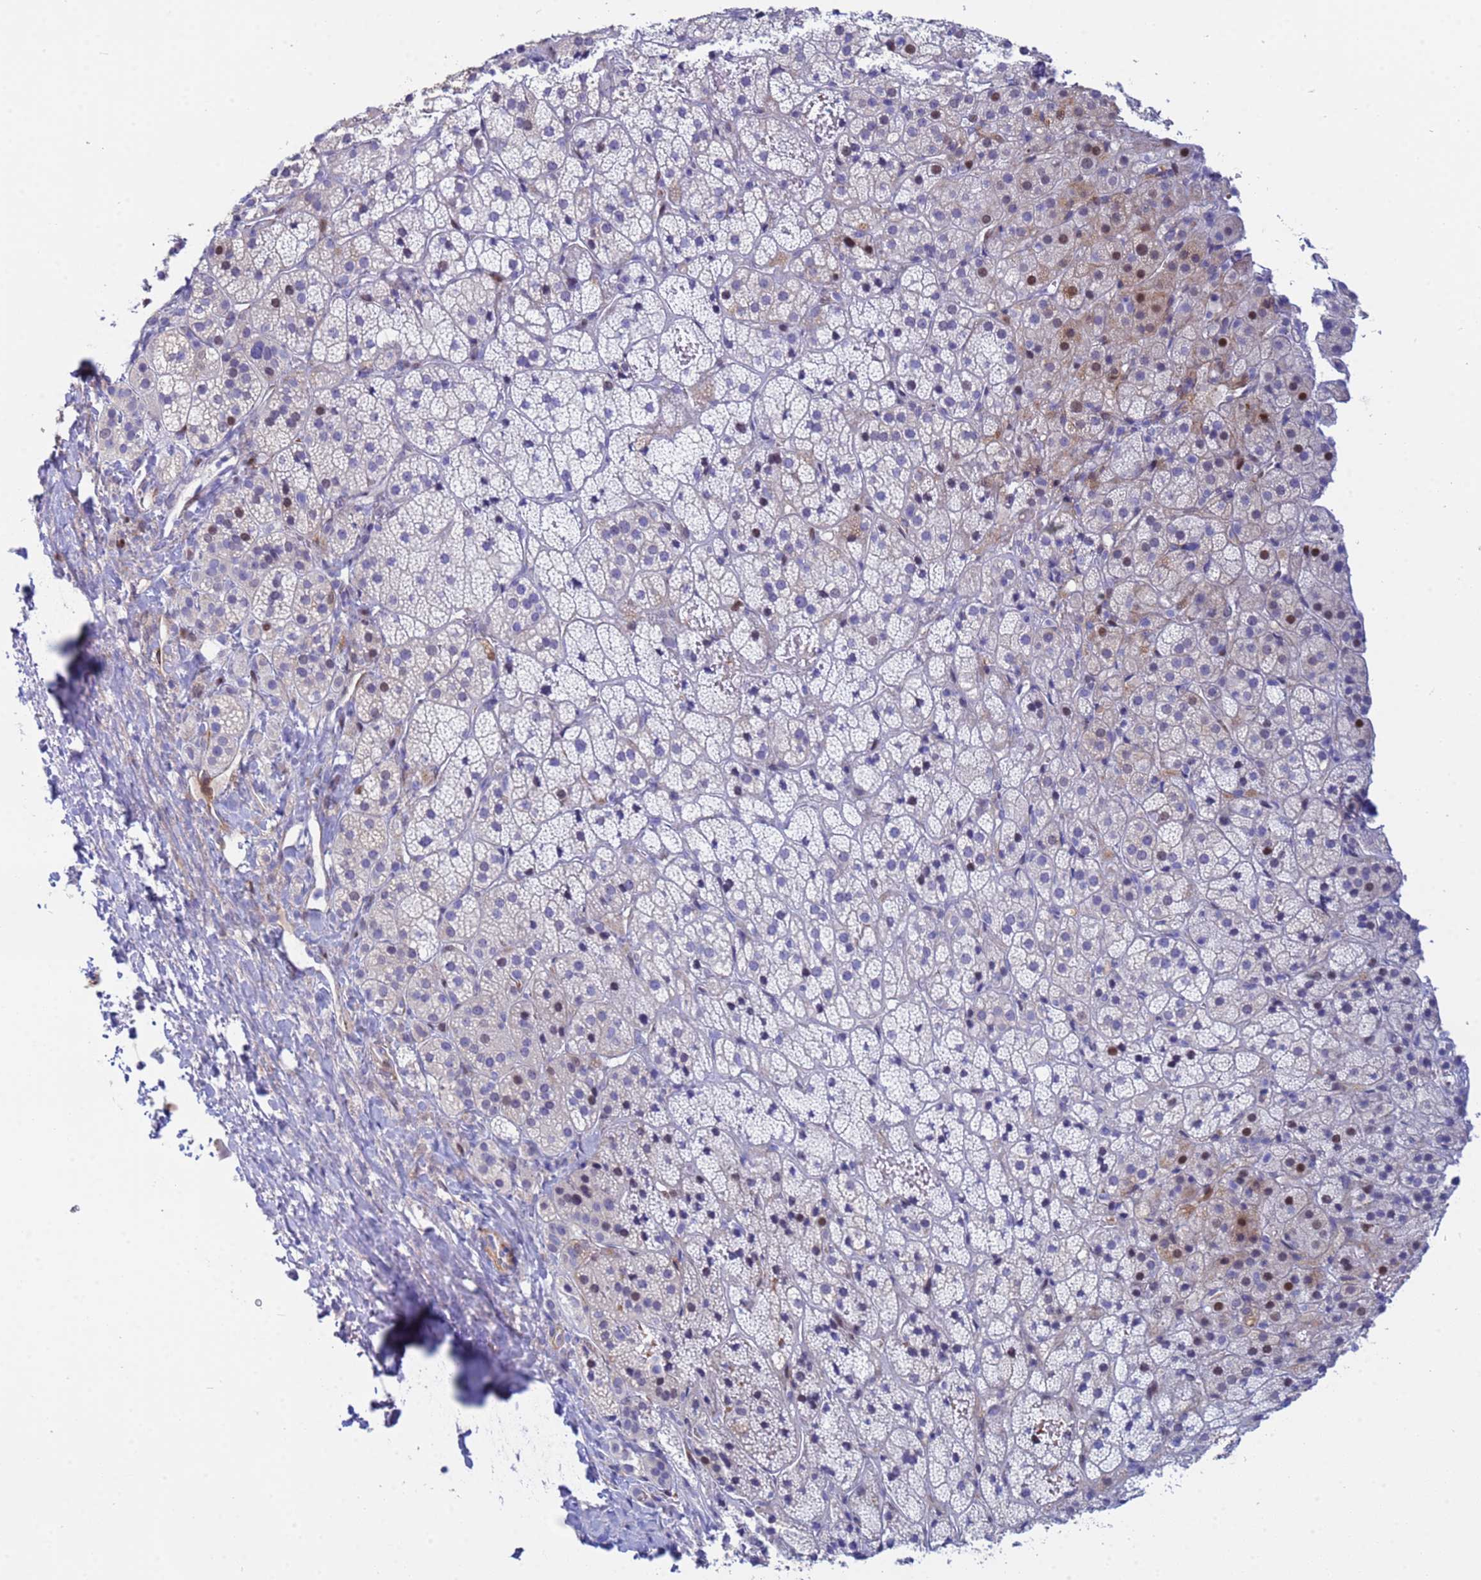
{"staining": {"intensity": "moderate", "quantity": "<25%", "location": "nuclear"}, "tissue": "adrenal gland", "cell_type": "Glandular cells", "image_type": "normal", "snomed": [{"axis": "morphology", "description": "Normal tissue, NOS"}, {"axis": "topography", "description": "Adrenal gland"}], "caption": "Immunohistochemical staining of unremarkable human adrenal gland displays moderate nuclear protein staining in approximately <25% of glandular cells.", "gene": "PPP6R1", "patient": {"sex": "female", "age": 70}}